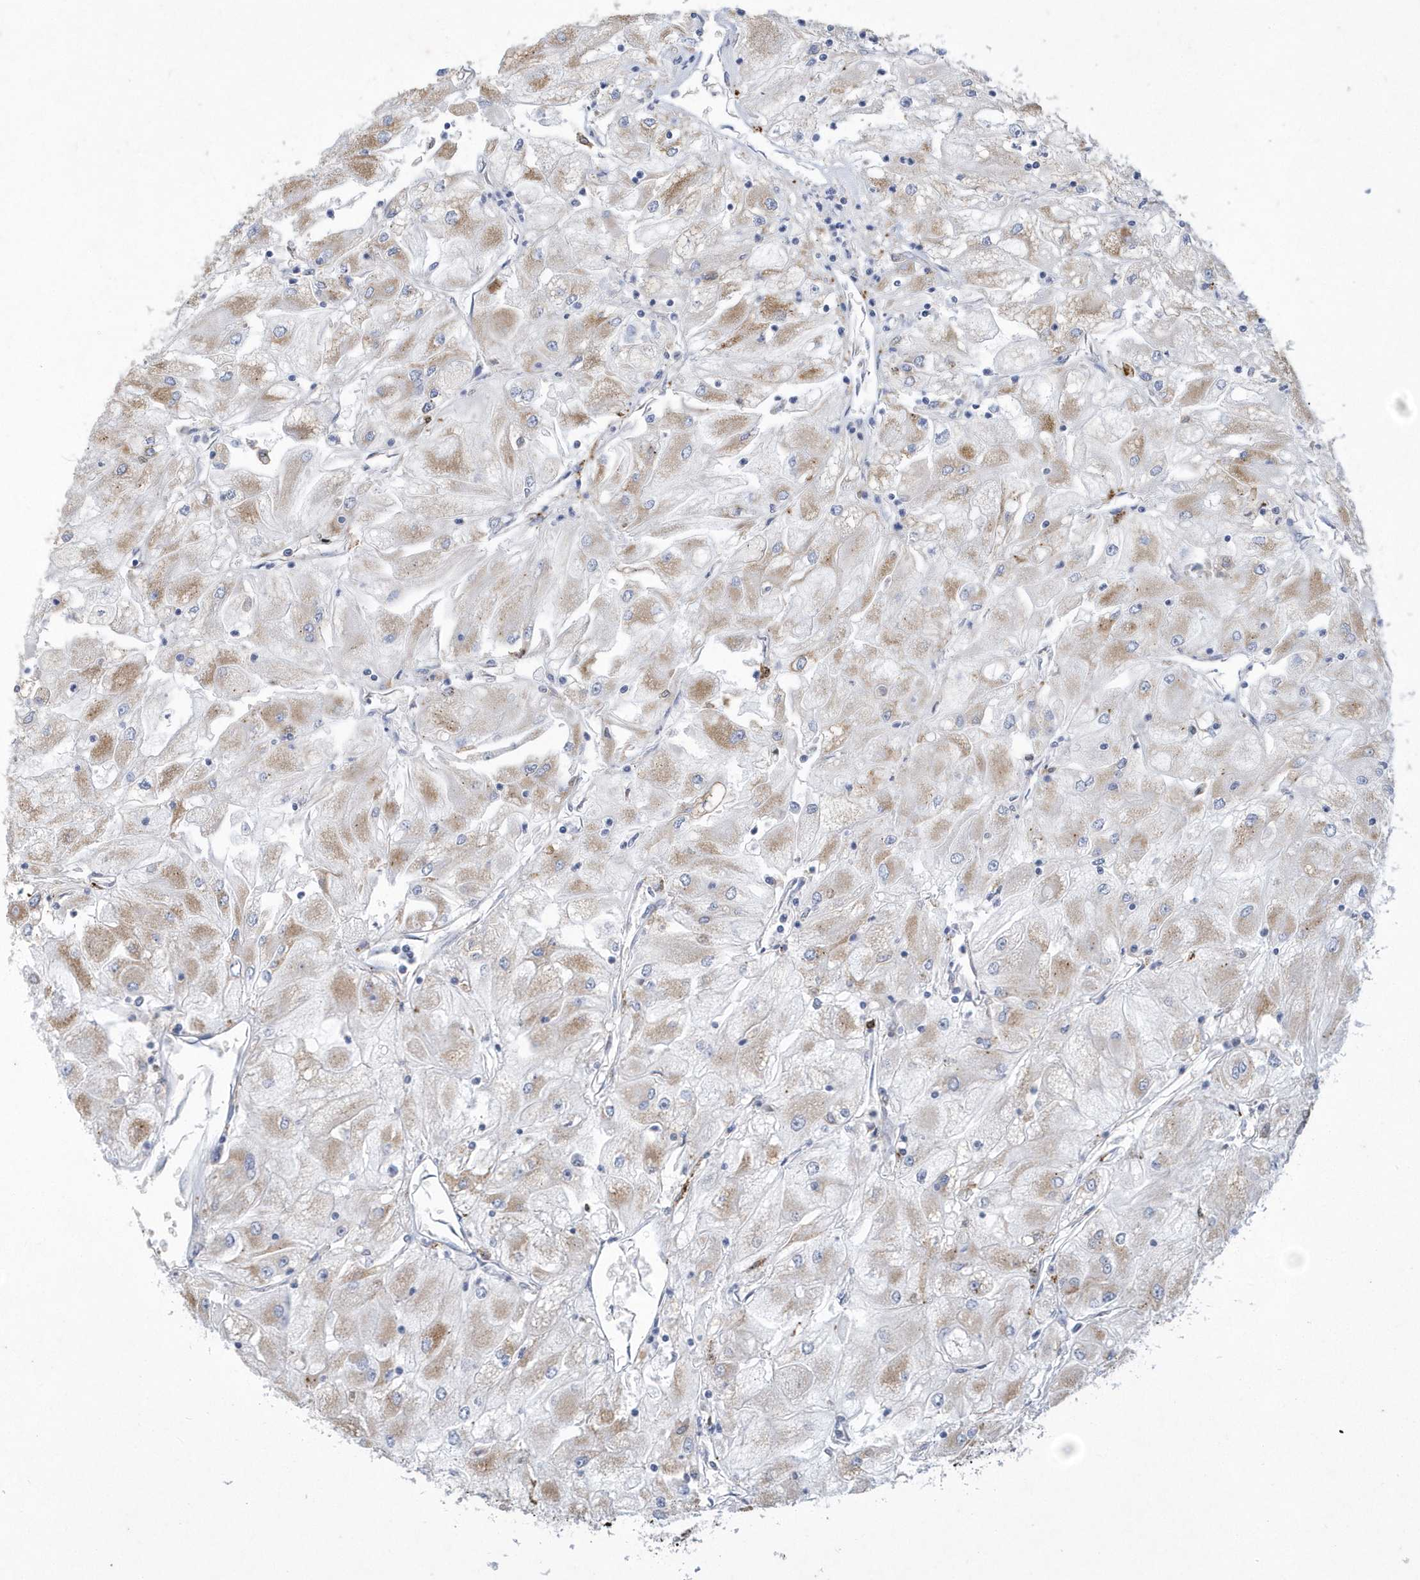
{"staining": {"intensity": "weak", "quantity": "25%-75%", "location": "cytoplasmic/membranous"}, "tissue": "renal cancer", "cell_type": "Tumor cells", "image_type": "cancer", "snomed": [{"axis": "morphology", "description": "Adenocarcinoma, NOS"}, {"axis": "topography", "description": "Kidney"}], "caption": "Weak cytoplasmic/membranous staining for a protein is appreciated in approximately 25%-75% of tumor cells of renal cancer (adenocarcinoma) using immunohistochemistry.", "gene": "TSPEAR", "patient": {"sex": "male", "age": 80}}